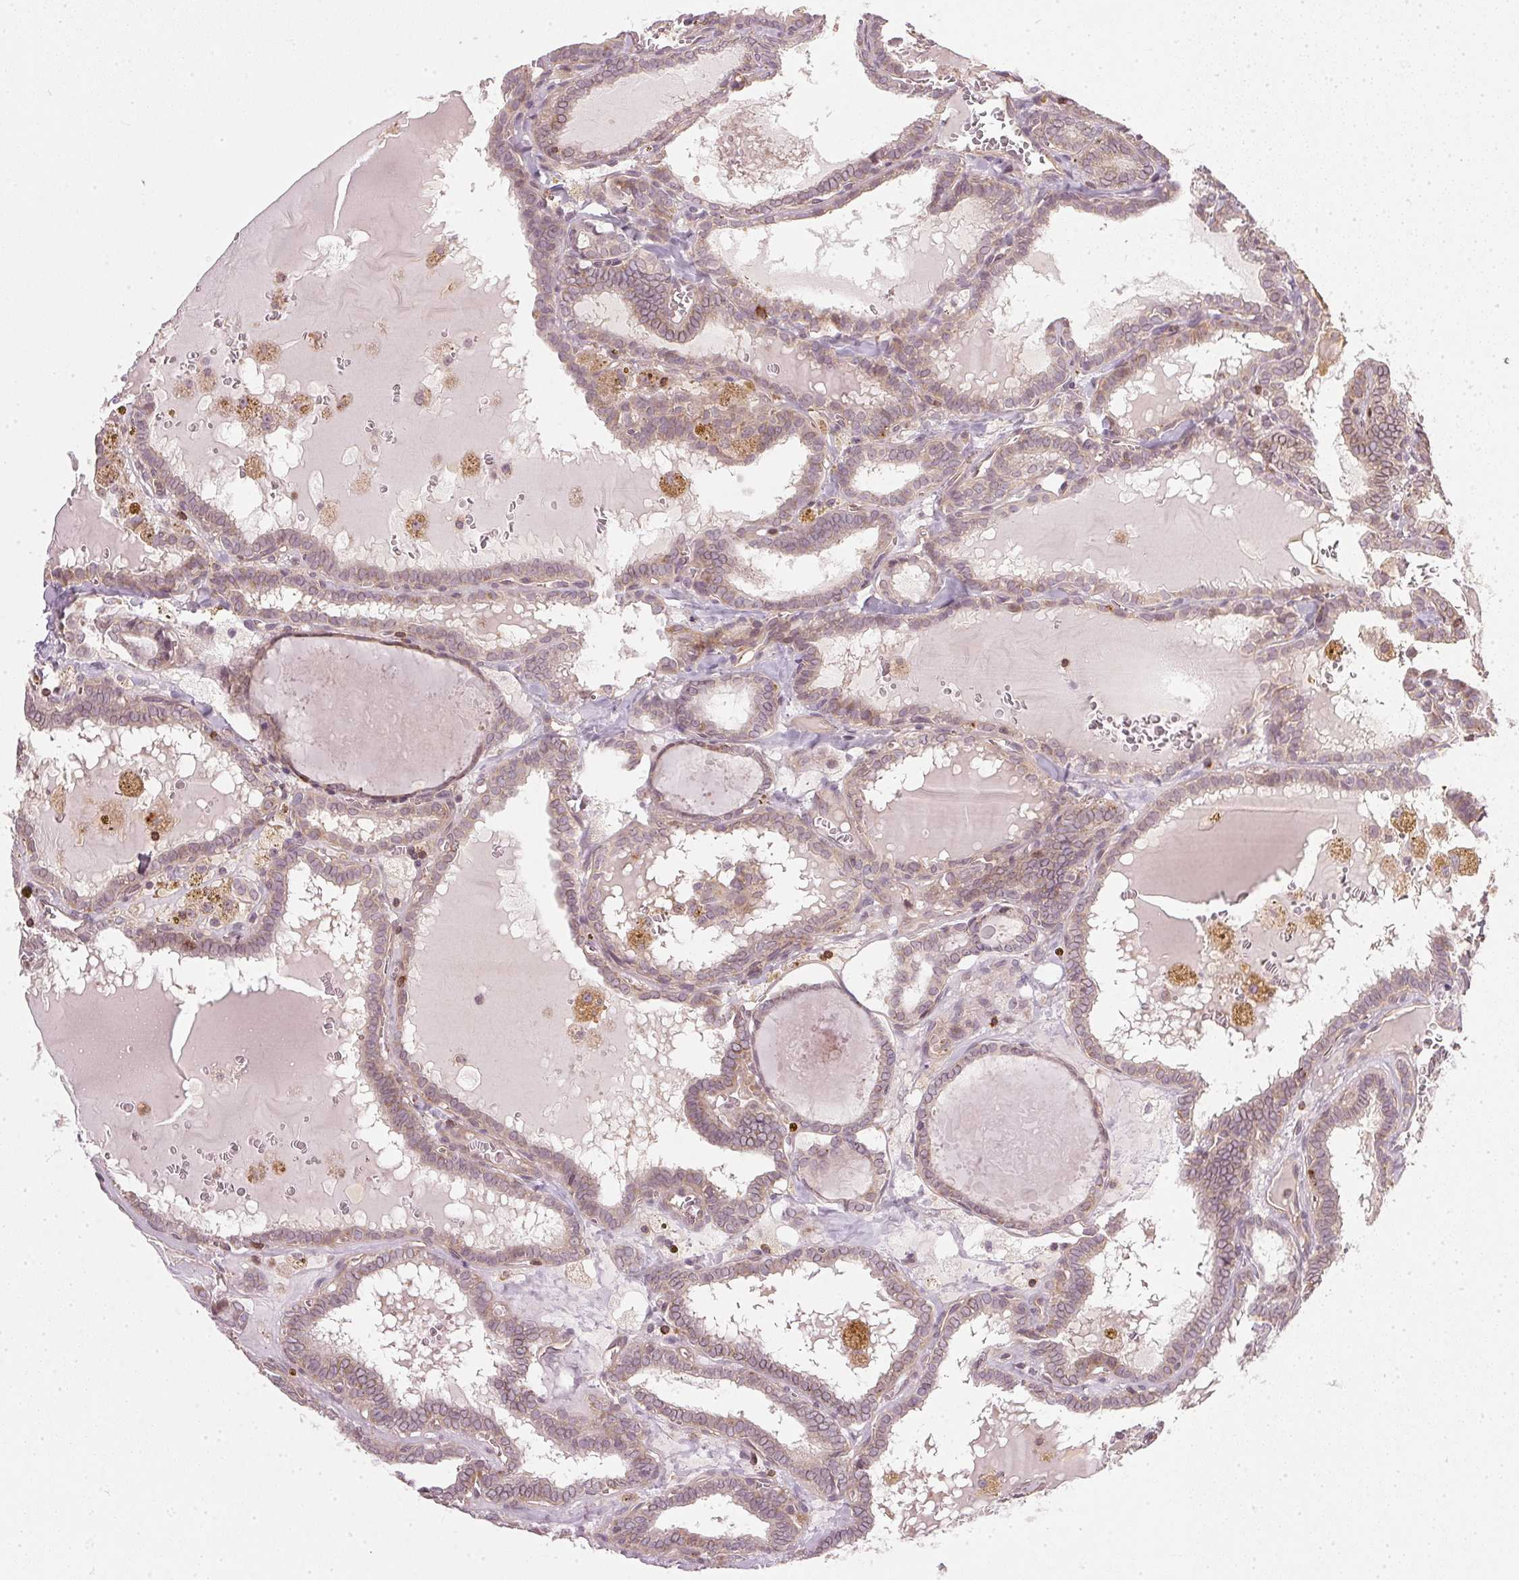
{"staining": {"intensity": "weak", "quantity": "<25%", "location": "cytoplasmic/membranous"}, "tissue": "thyroid cancer", "cell_type": "Tumor cells", "image_type": "cancer", "snomed": [{"axis": "morphology", "description": "Papillary adenocarcinoma, NOS"}, {"axis": "topography", "description": "Thyroid gland"}], "caption": "Immunohistochemistry photomicrograph of thyroid papillary adenocarcinoma stained for a protein (brown), which displays no staining in tumor cells. (DAB (3,3'-diaminobenzidine) IHC with hematoxylin counter stain).", "gene": "NADK2", "patient": {"sex": "female", "age": 39}}